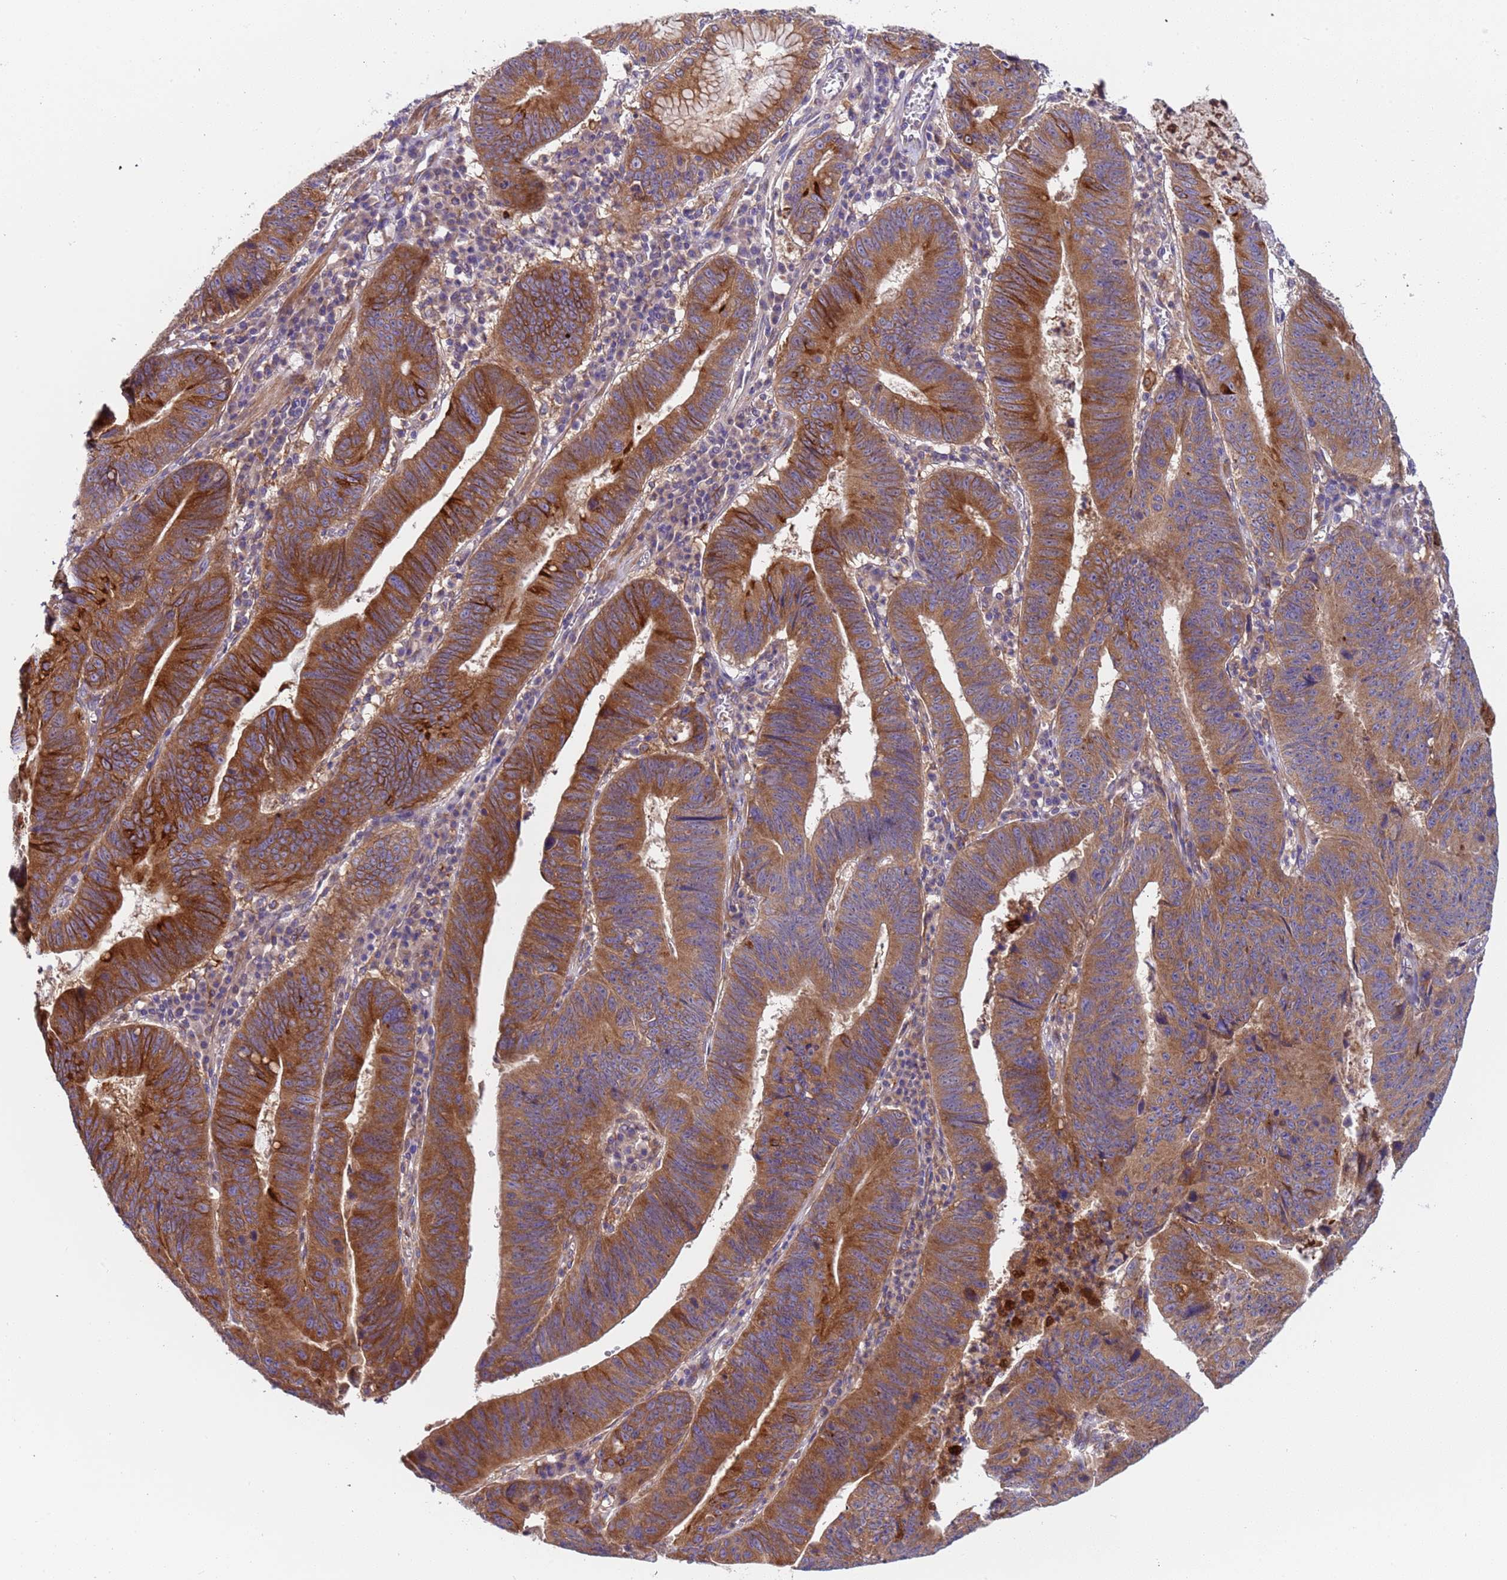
{"staining": {"intensity": "strong", "quantity": ">75%", "location": "cytoplasmic/membranous"}, "tissue": "stomach cancer", "cell_type": "Tumor cells", "image_type": "cancer", "snomed": [{"axis": "morphology", "description": "Adenocarcinoma, NOS"}, {"axis": "topography", "description": "Stomach"}], "caption": "Immunohistochemistry (IHC) staining of stomach cancer (adenocarcinoma), which displays high levels of strong cytoplasmic/membranous expression in about >75% of tumor cells indicating strong cytoplasmic/membranous protein positivity. The staining was performed using DAB (brown) for protein detection and nuclei were counterstained in hematoxylin (blue).", "gene": "PAQR7", "patient": {"sex": "male", "age": 59}}